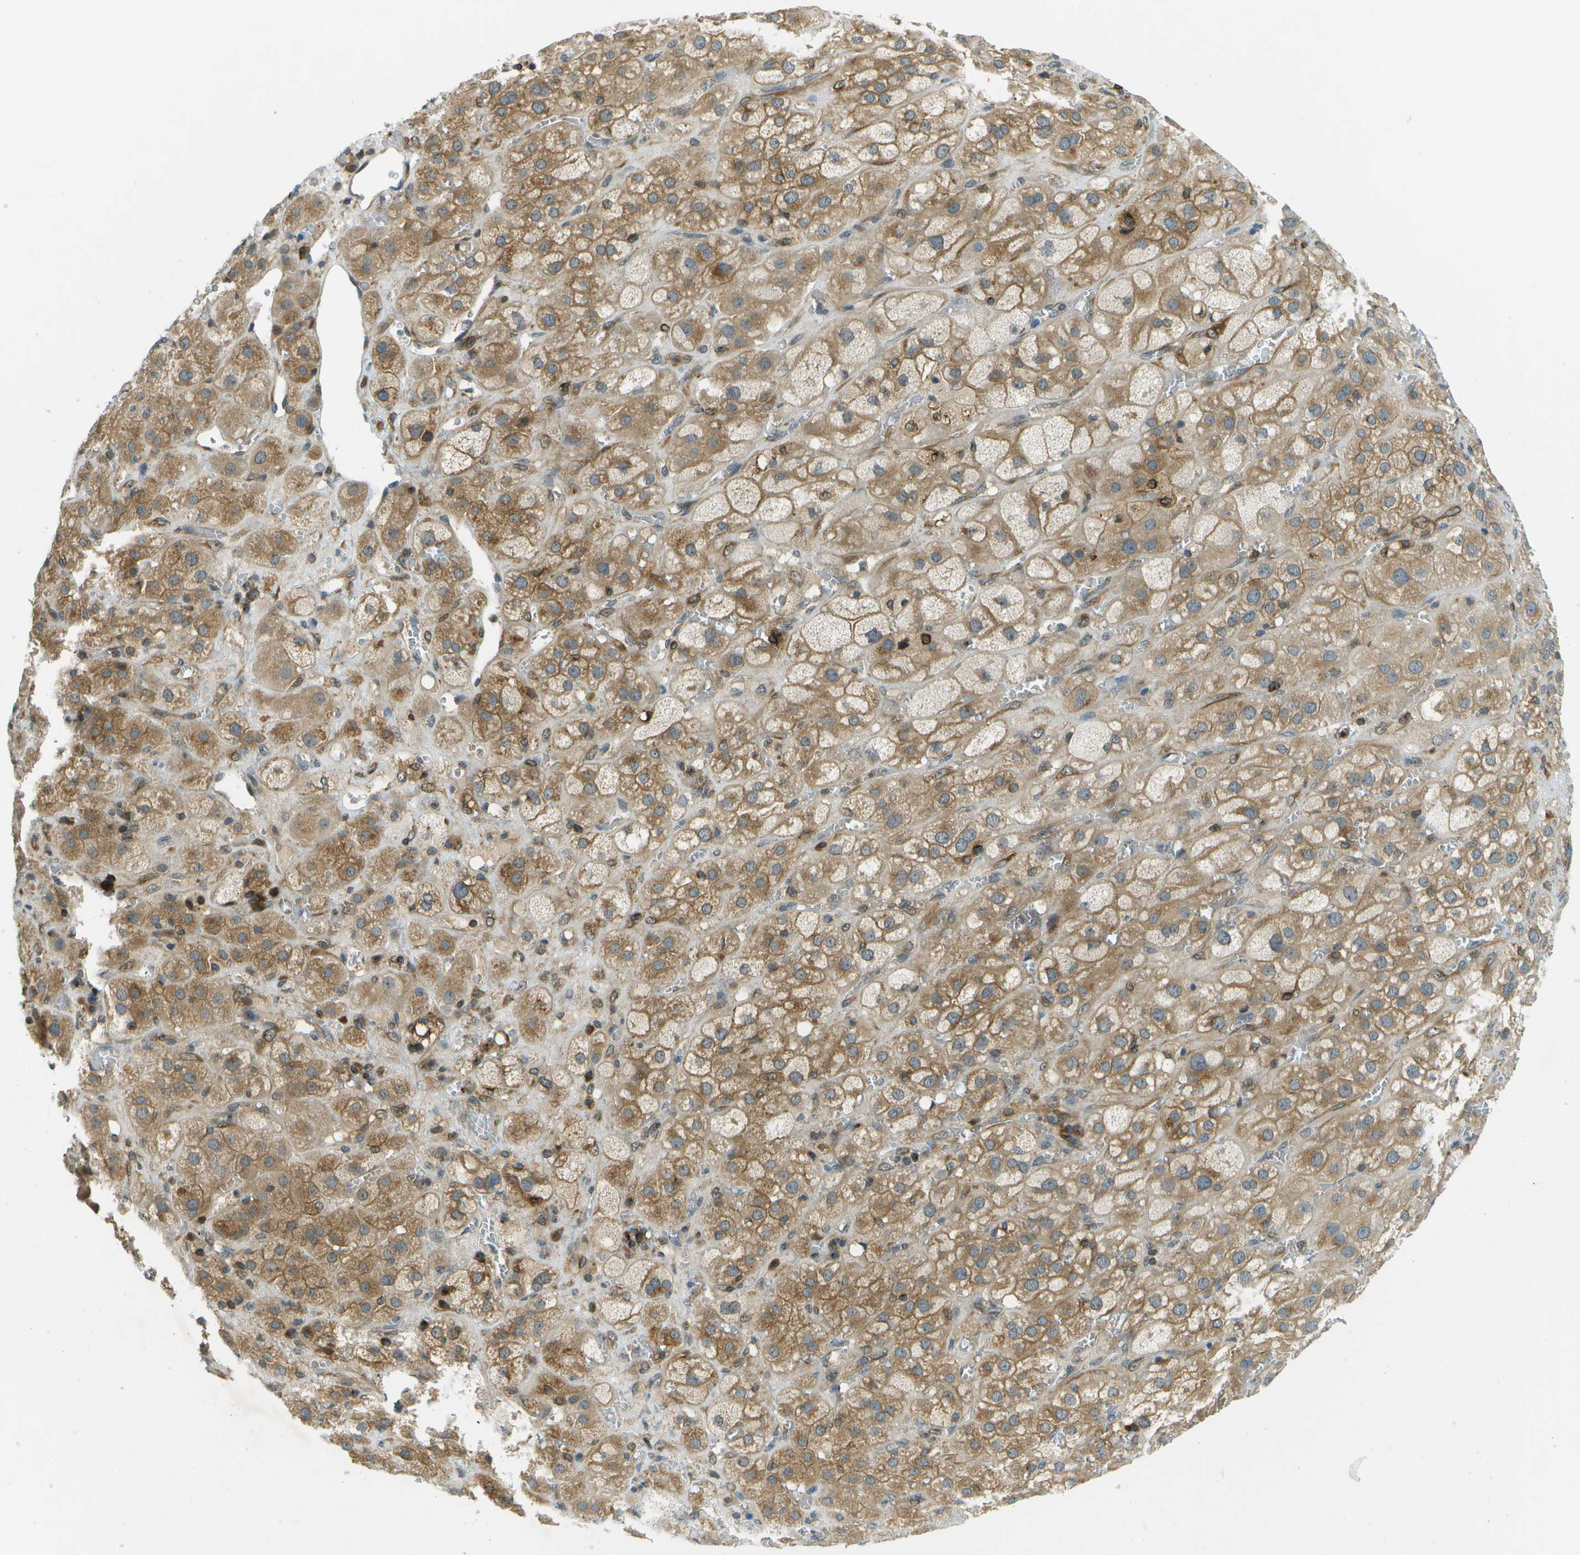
{"staining": {"intensity": "strong", "quantity": "25%-75%", "location": "cytoplasmic/membranous"}, "tissue": "adrenal gland", "cell_type": "Glandular cells", "image_type": "normal", "snomed": [{"axis": "morphology", "description": "Normal tissue, NOS"}, {"axis": "topography", "description": "Adrenal gland"}], "caption": "Immunohistochemical staining of unremarkable adrenal gland exhibits strong cytoplasmic/membranous protein staining in about 25%-75% of glandular cells.", "gene": "TMTC1", "patient": {"sex": "female", "age": 47}}